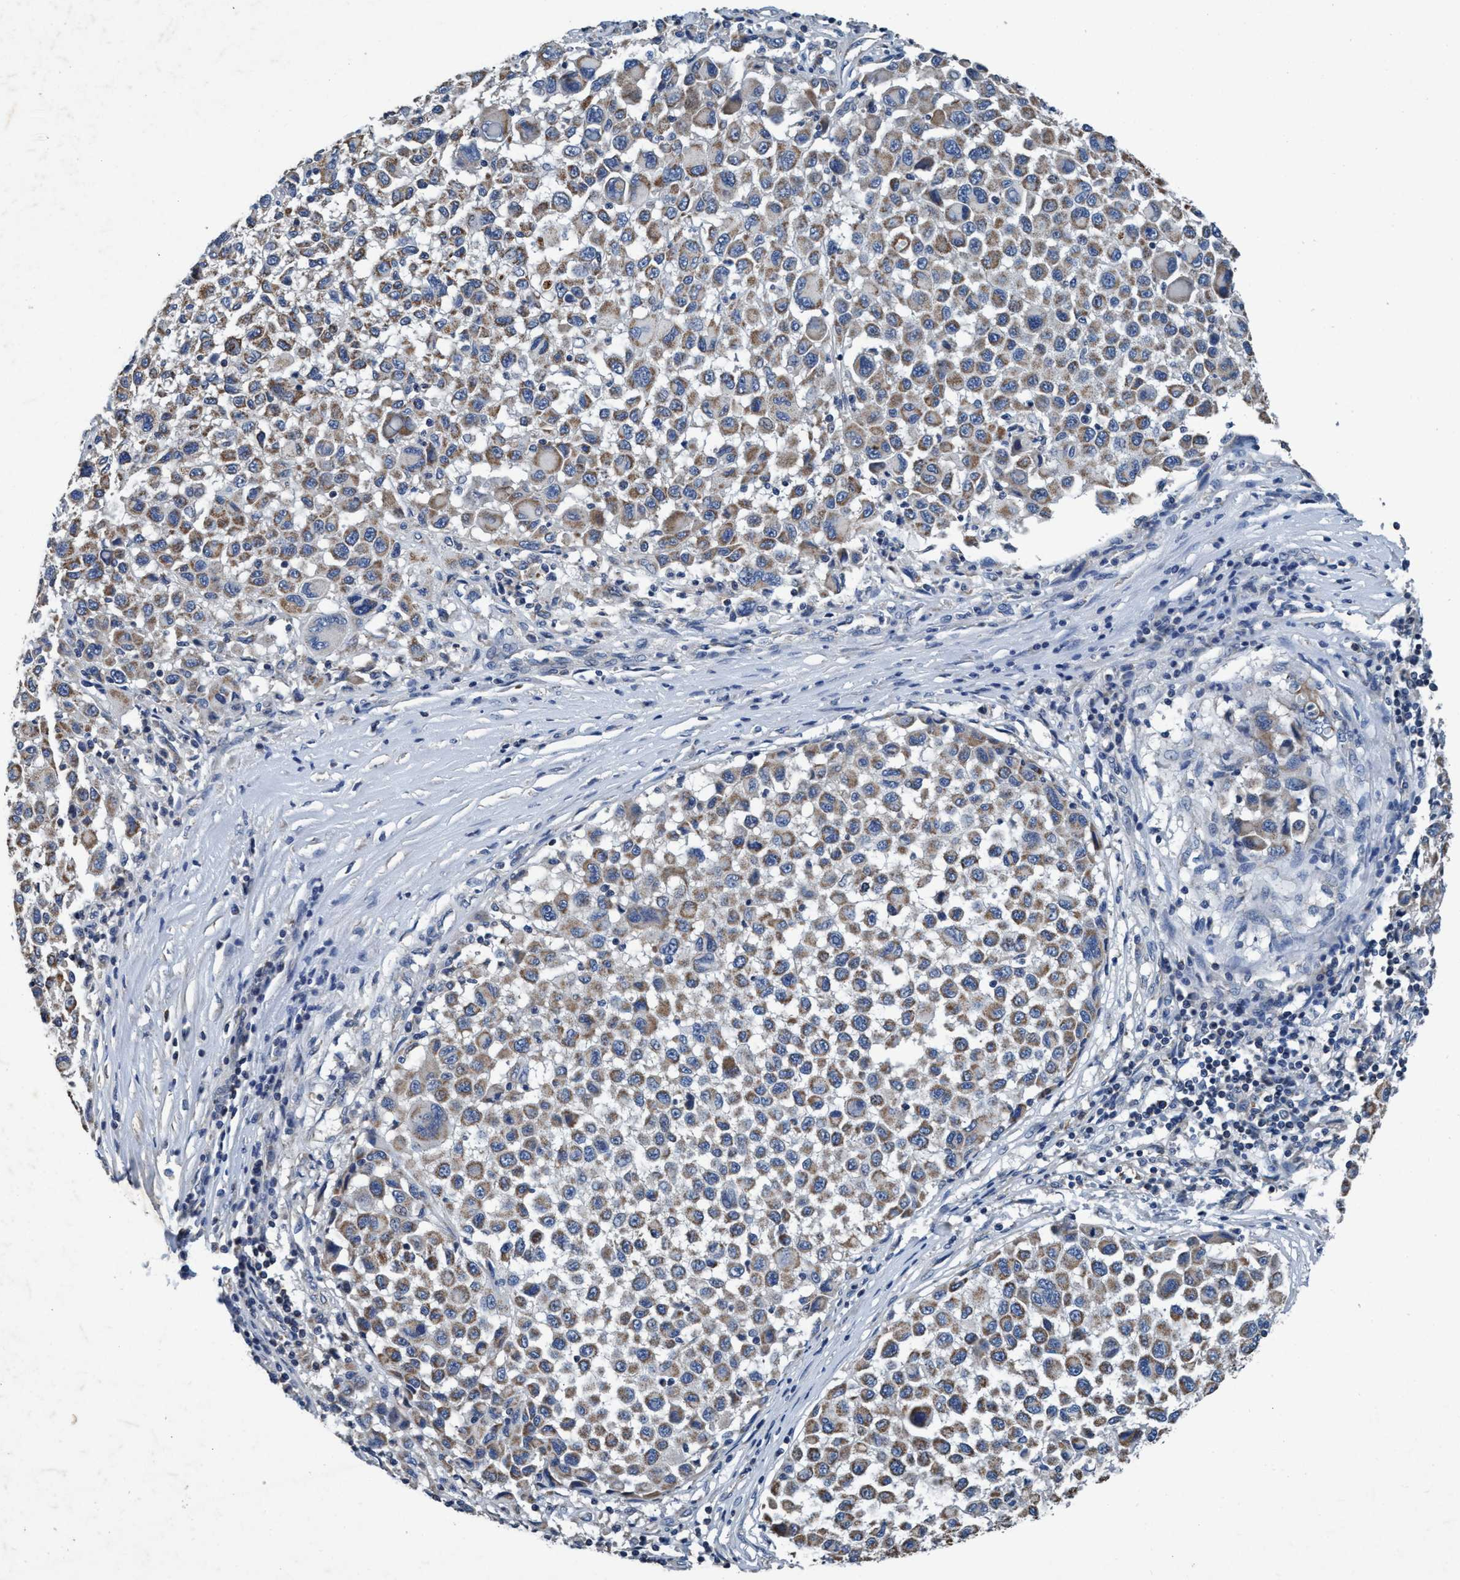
{"staining": {"intensity": "moderate", "quantity": ">75%", "location": "cytoplasmic/membranous"}, "tissue": "melanoma", "cell_type": "Tumor cells", "image_type": "cancer", "snomed": [{"axis": "morphology", "description": "Malignant melanoma, Metastatic site"}, {"axis": "topography", "description": "Lymph node"}], "caption": "Immunohistochemistry (IHC) histopathology image of neoplastic tissue: human melanoma stained using immunohistochemistry (IHC) shows medium levels of moderate protein expression localized specifically in the cytoplasmic/membranous of tumor cells, appearing as a cytoplasmic/membranous brown color.", "gene": "ANKFN1", "patient": {"sex": "male", "age": 61}}